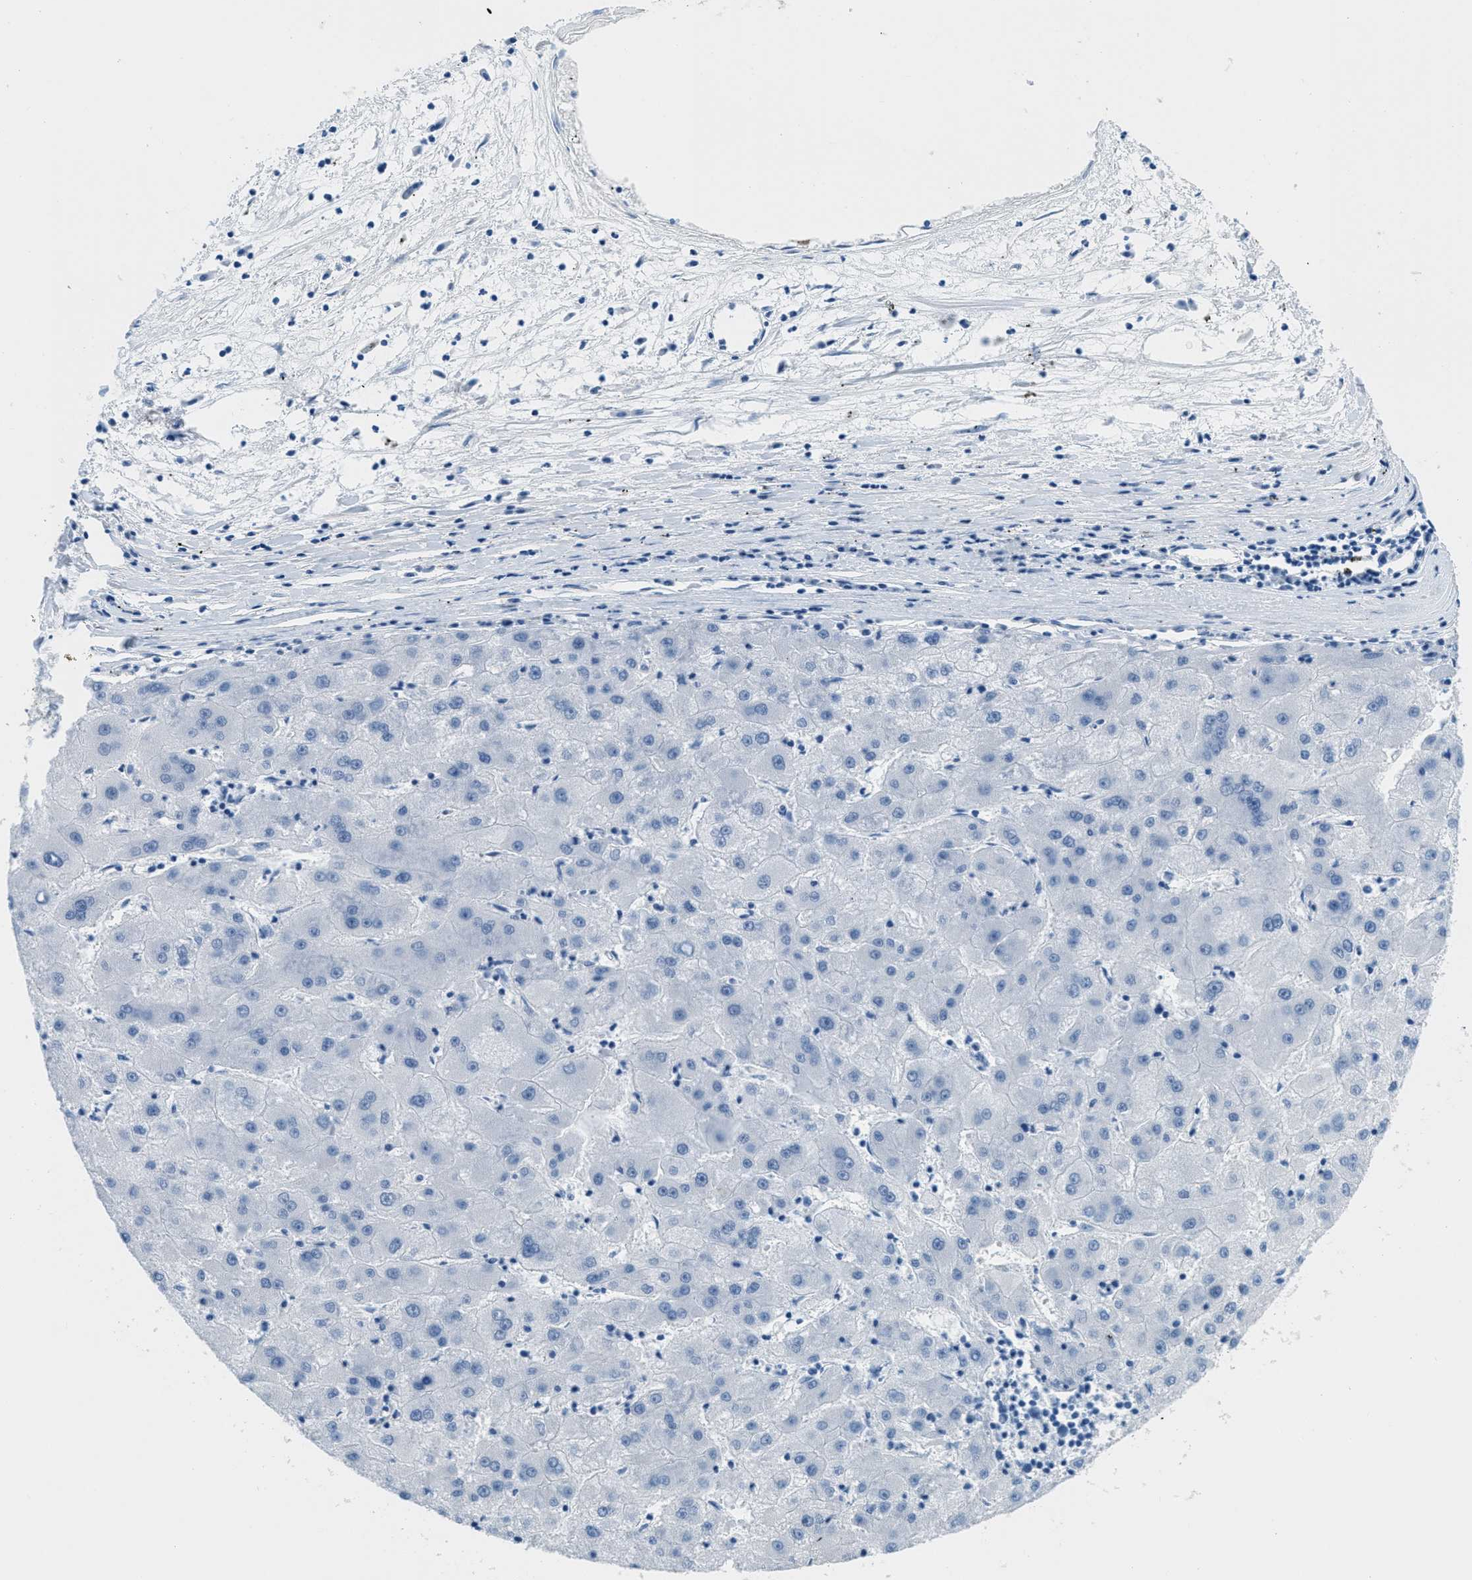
{"staining": {"intensity": "negative", "quantity": "none", "location": "none"}, "tissue": "liver cancer", "cell_type": "Tumor cells", "image_type": "cancer", "snomed": [{"axis": "morphology", "description": "Carcinoma, Hepatocellular, NOS"}, {"axis": "topography", "description": "Liver"}], "caption": "A micrograph of hepatocellular carcinoma (liver) stained for a protein shows no brown staining in tumor cells.", "gene": "MGARP", "patient": {"sex": "male", "age": 72}}